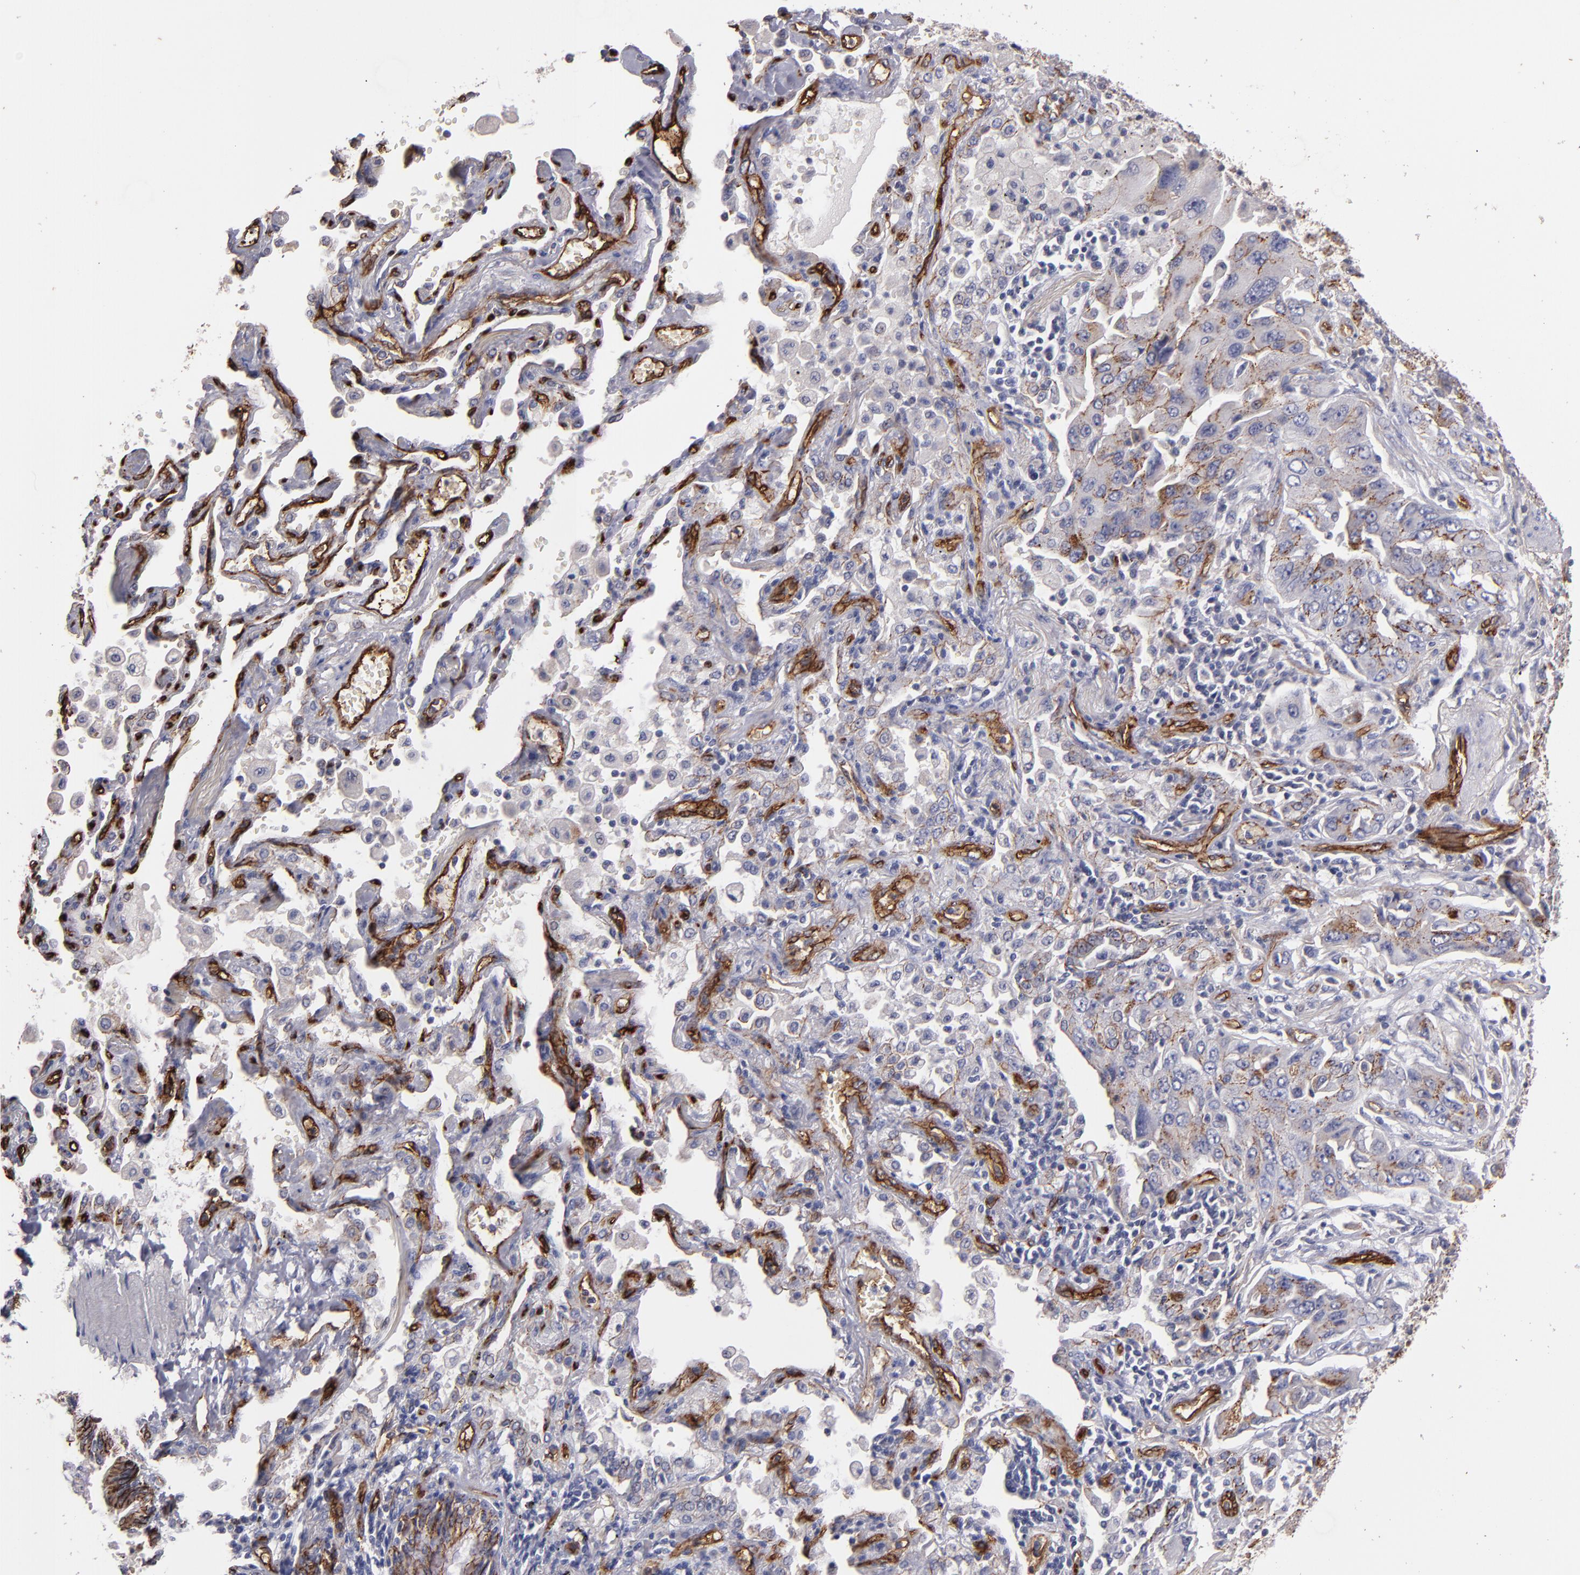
{"staining": {"intensity": "moderate", "quantity": "25%-75%", "location": "cytoplasmic/membranous"}, "tissue": "lung cancer", "cell_type": "Tumor cells", "image_type": "cancer", "snomed": [{"axis": "morphology", "description": "Adenocarcinoma, NOS"}, {"axis": "topography", "description": "Lung"}], "caption": "There is medium levels of moderate cytoplasmic/membranous staining in tumor cells of lung cancer, as demonstrated by immunohistochemical staining (brown color).", "gene": "CLDN5", "patient": {"sex": "female", "age": 65}}